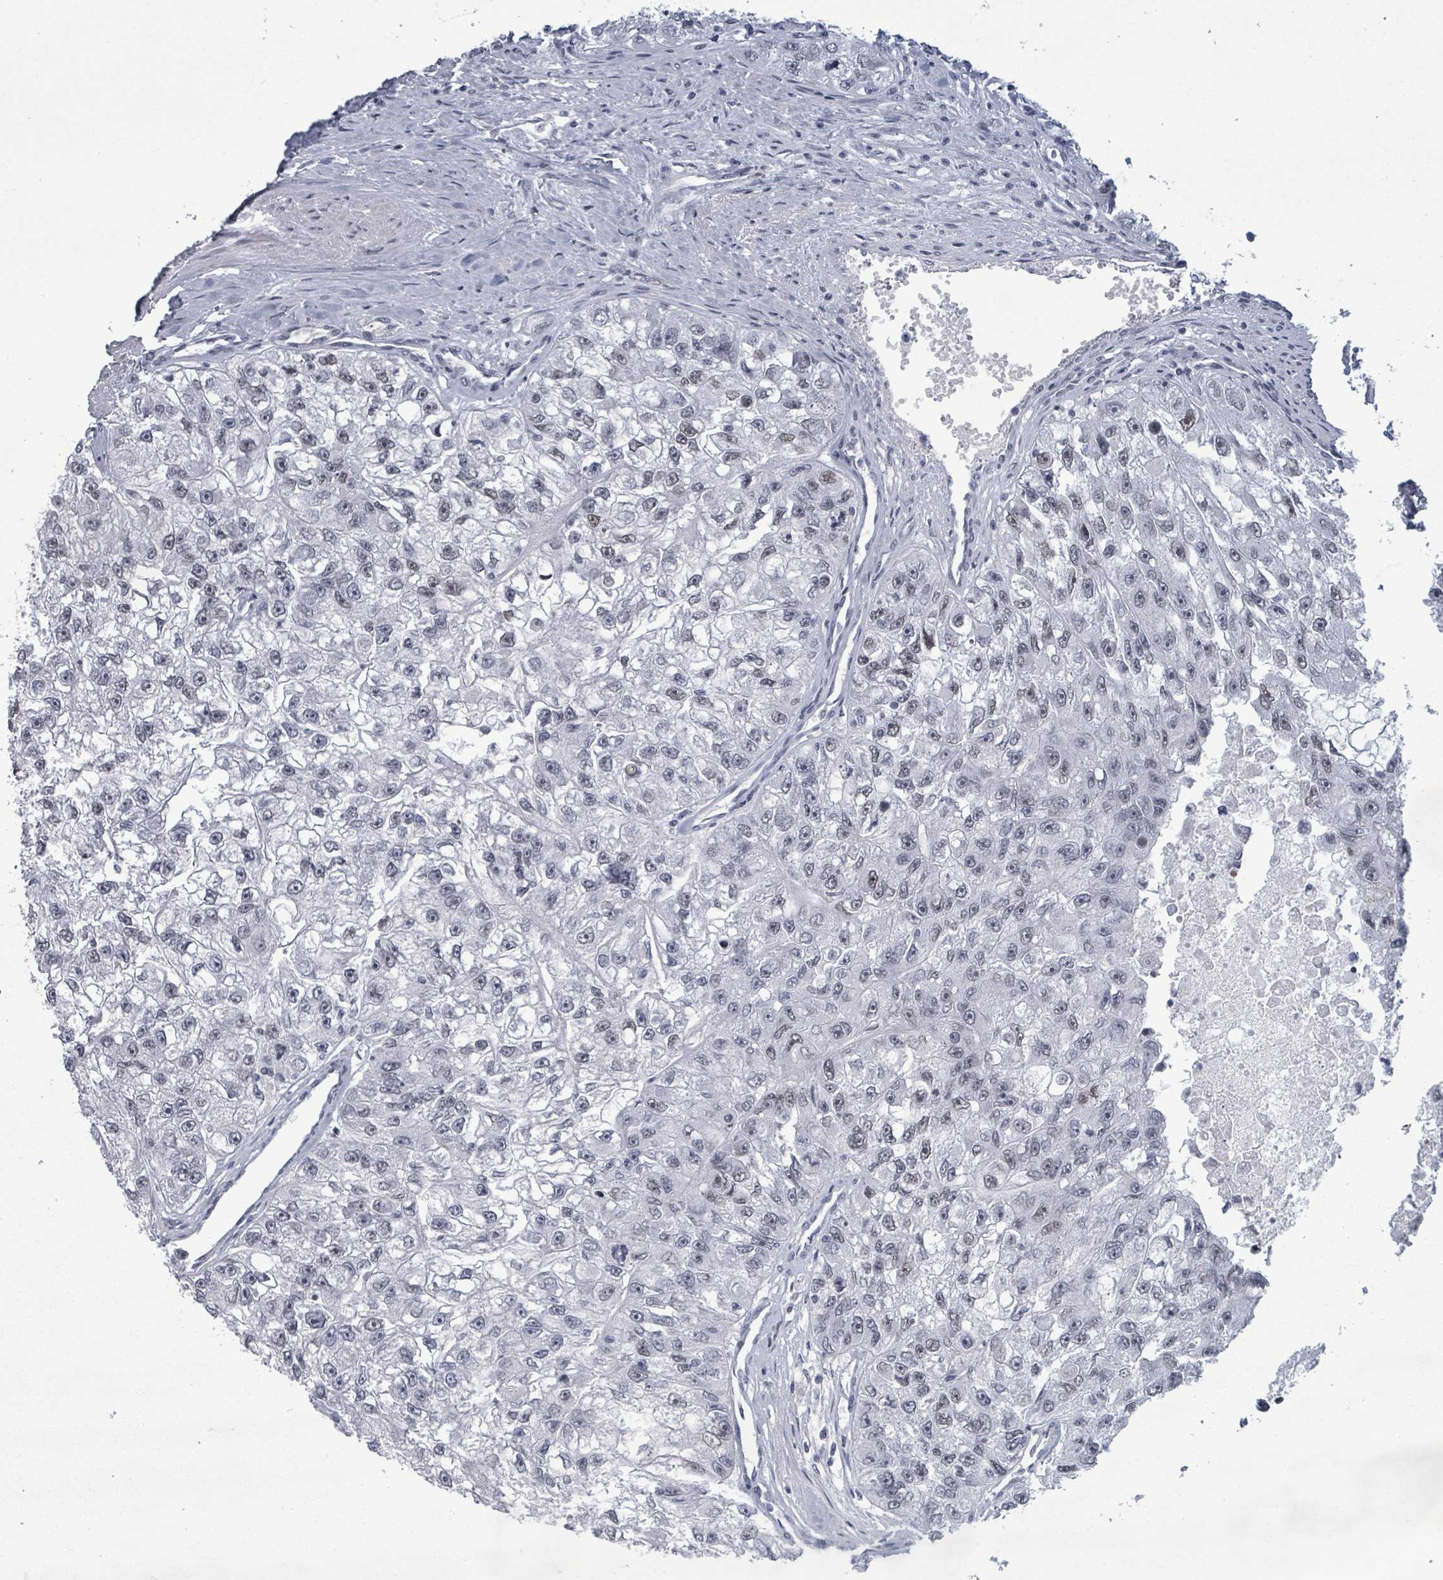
{"staining": {"intensity": "weak", "quantity": "<25%", "location": "nuclear"}, "tissue": "renal cancer", "cell_type": "Tumor cells", "image_type": "cancer", "snomed": [{"axis": "morphology", "description": "Adenocarcinoma, NOS"}, {"axis": "topography", "description": "Kidney"}], "caption": "A high-resolution micrograph shows immunohistochemistry (IHC) staining of renal adenocarcinoma, which shows no significant positivity in tumor cells. (DAB immunohistochemistry (IHC) visualized using brightfield microscopy, high magnification).", "gene": "ERCC5", "patient": {"sex": "male", "age": 63}}